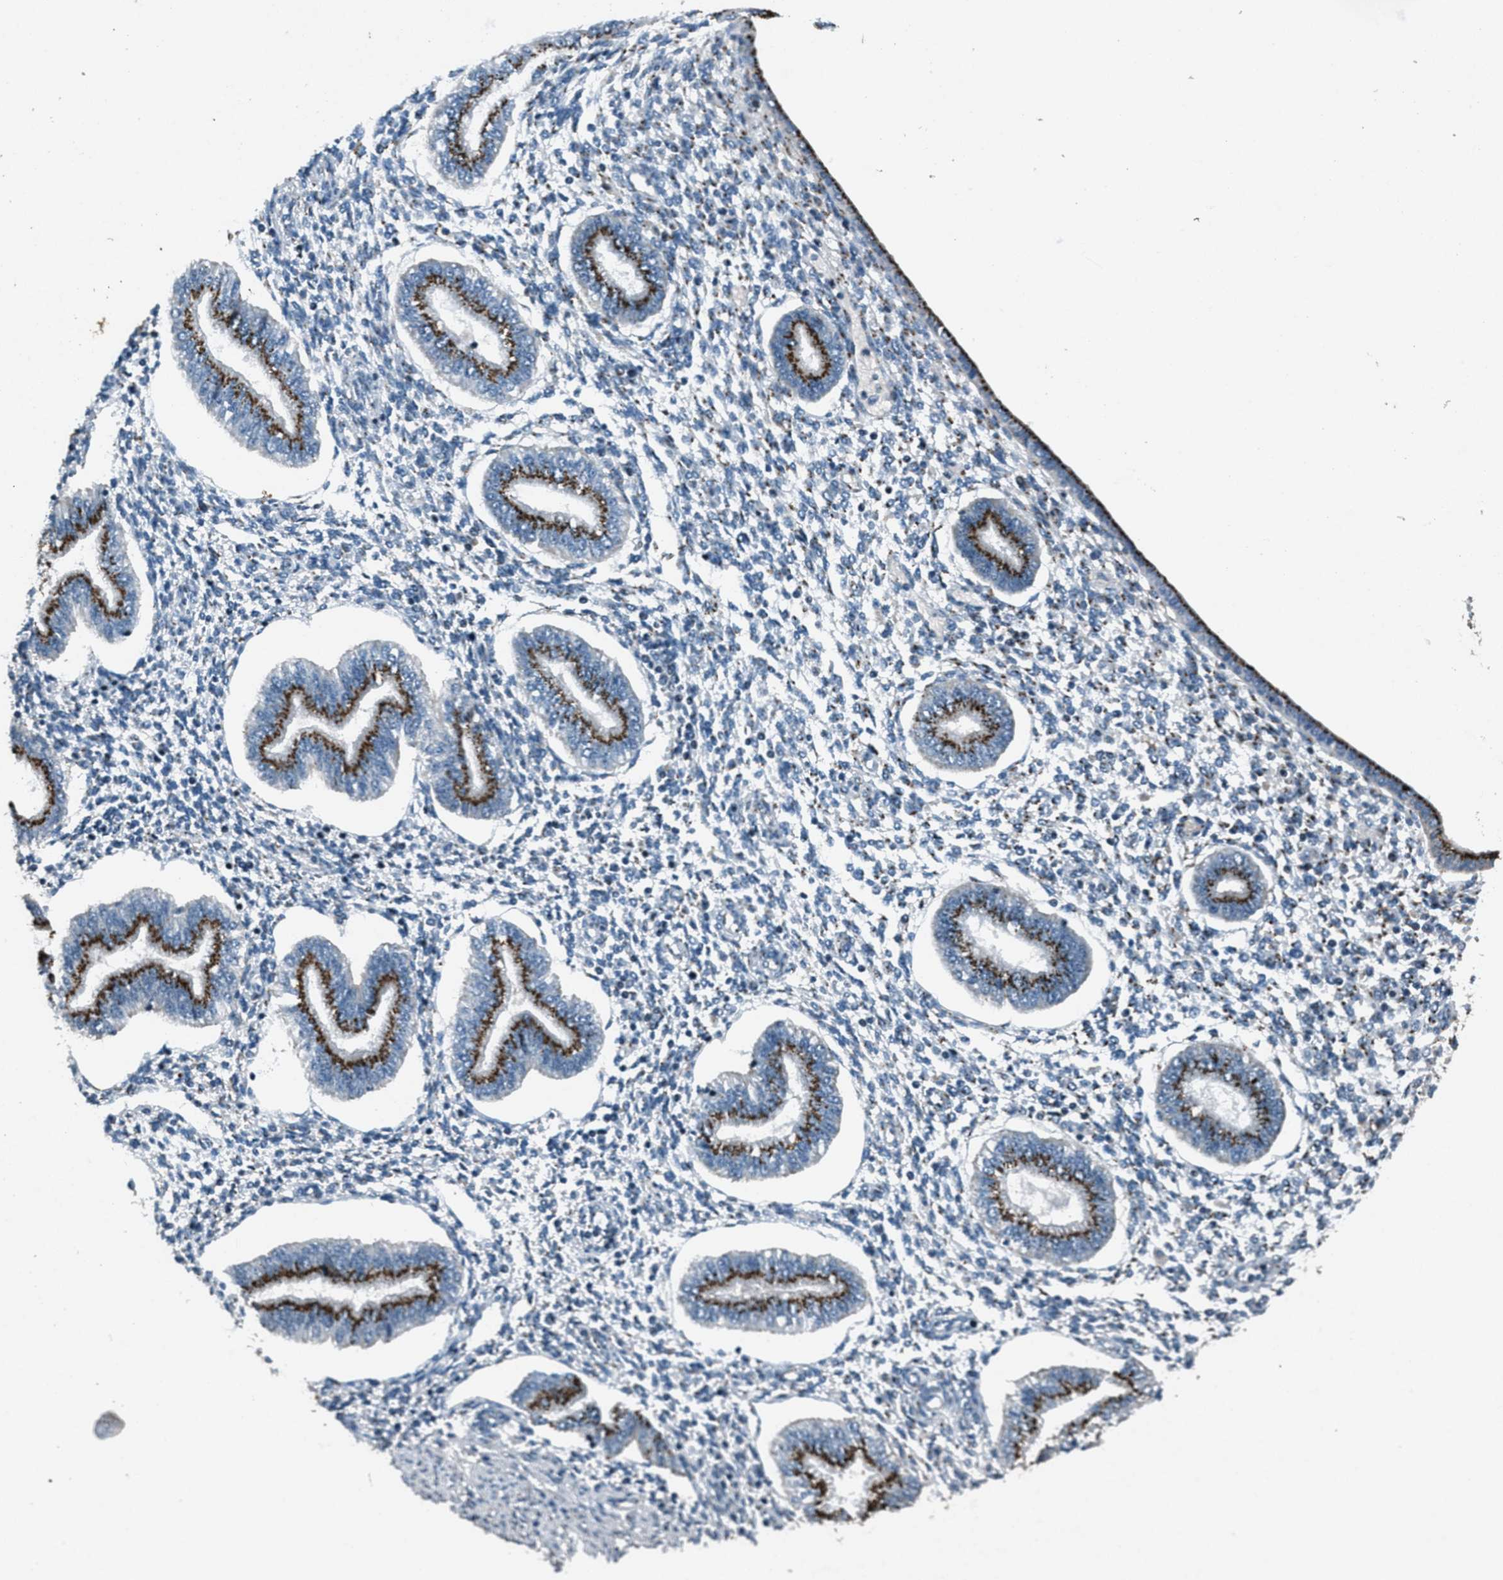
{"staining": {"intensity": "negative", "quantity": "none", "location": "none"}, "tissue": "endometrium", "cell_type": "Cells in endometrial stroma", "image_type": "normal", "snomed": [{"axis": "morphology", "description": "Normal tissue, NOS"}, {"axis": "topography", "description": "Endometrium"}], "caption": "Immunohistochemistry (IHC) histopathology image of normal endometrium stained for a protein (brown), which displays no positivity in cells in endometrial stroma. Nuclei are stained in blue.", "gene": "GPC6", "patient": {"sex": "female", "age": 50}}